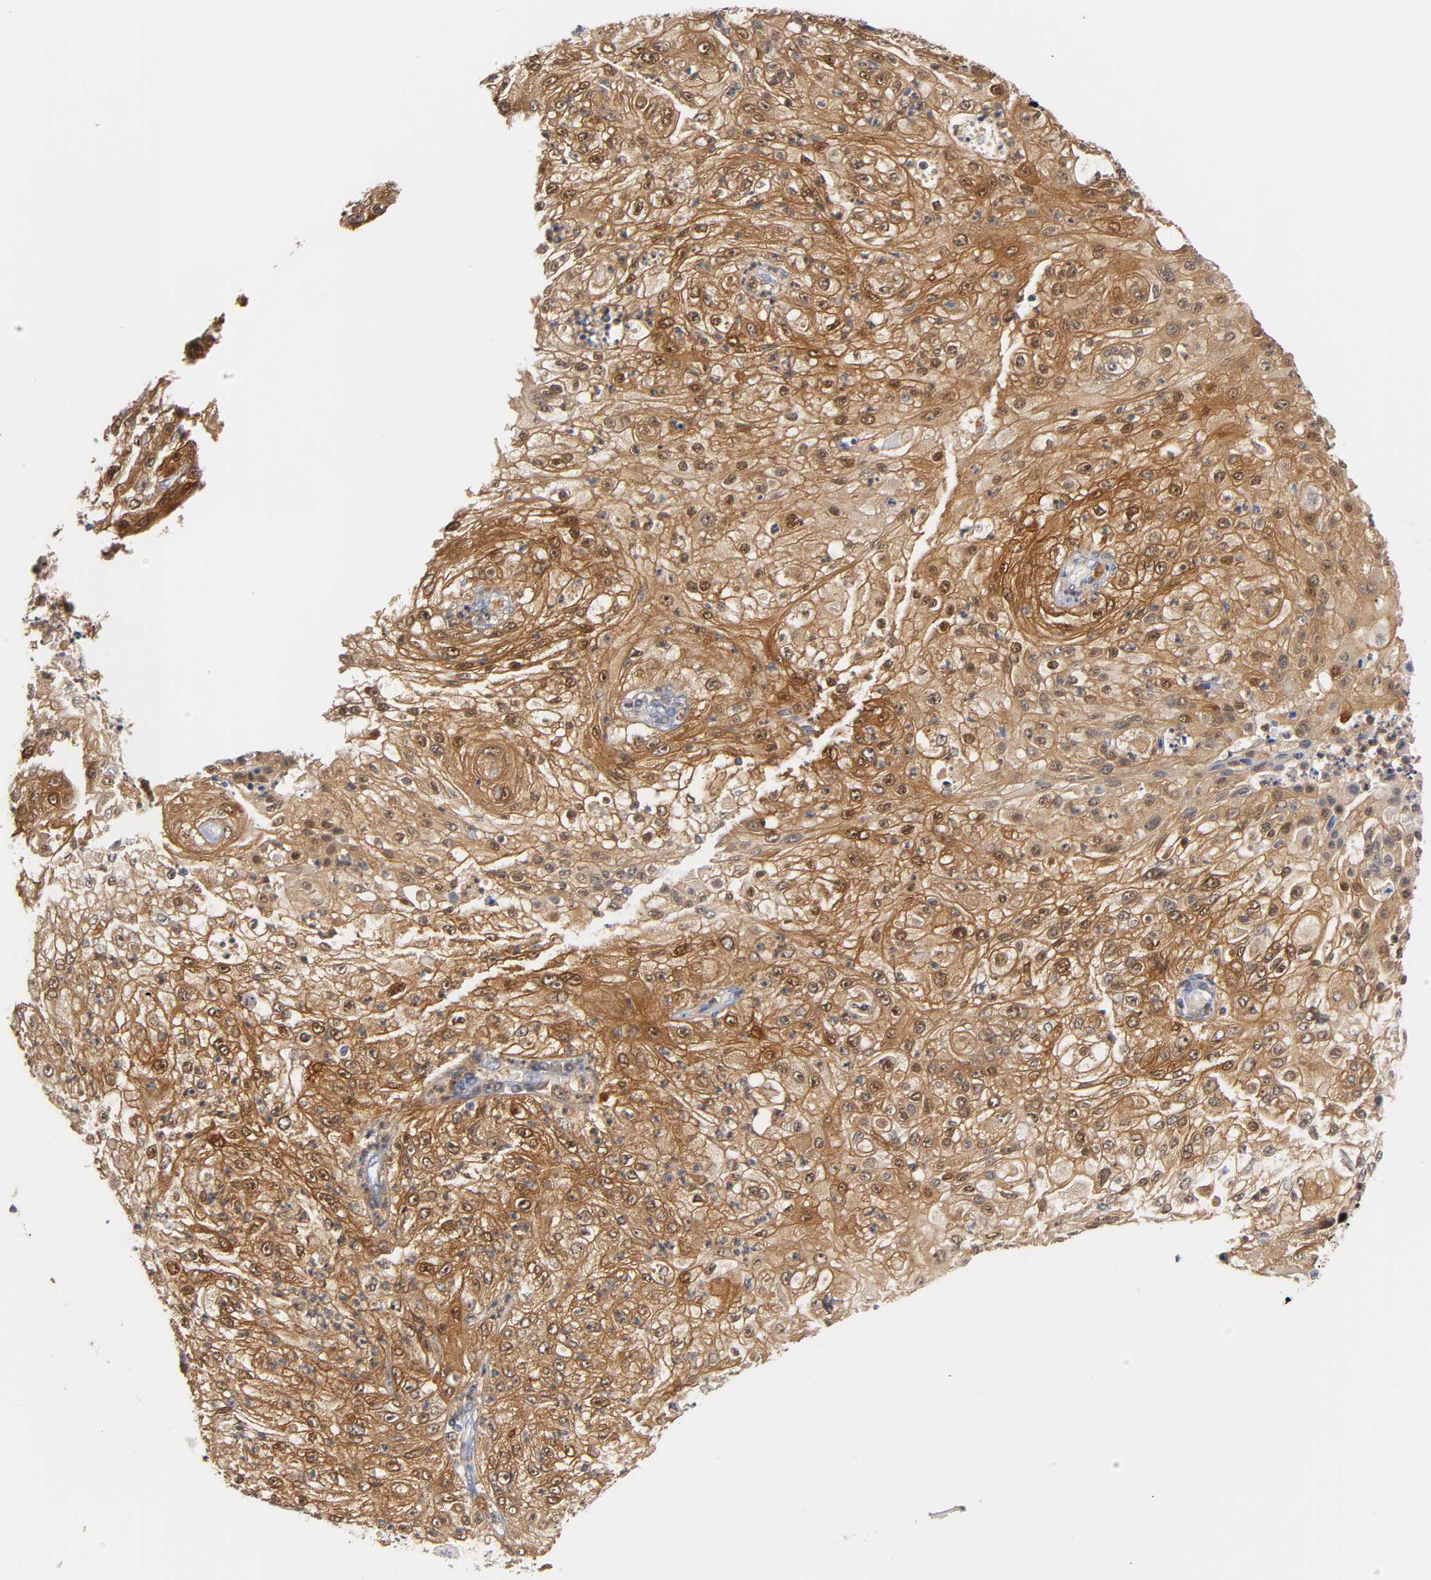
{"staining": {"intensity": "moderate", "quantity": ">75%", "location": "cytoplasmic/membranous,nuclear"}, "tissue": "lung cancer", "cell_type": "Tumor cells", "image_type": "cancer", "snomed": [{"axis": "morphology", "description": "Inflammation, NOS"}, {"axis": "morphology", "description": "Squamous cell carcinoma, NOS"}, {"axis": "topography", "description": "Lymph node"}, {"axis": "topography", "description": "Soft tissue"}, {"axis": "topography", "description": "Lung"}], "caption": "The immunohistochemical stain shows moderate cytoplasmic/membranous and nuclear staining in tumor cells of lung cancer (squamous cell carcinoma) tissue.", "gene": "IL18", "patient": {"sex": "male", "age": 66}}